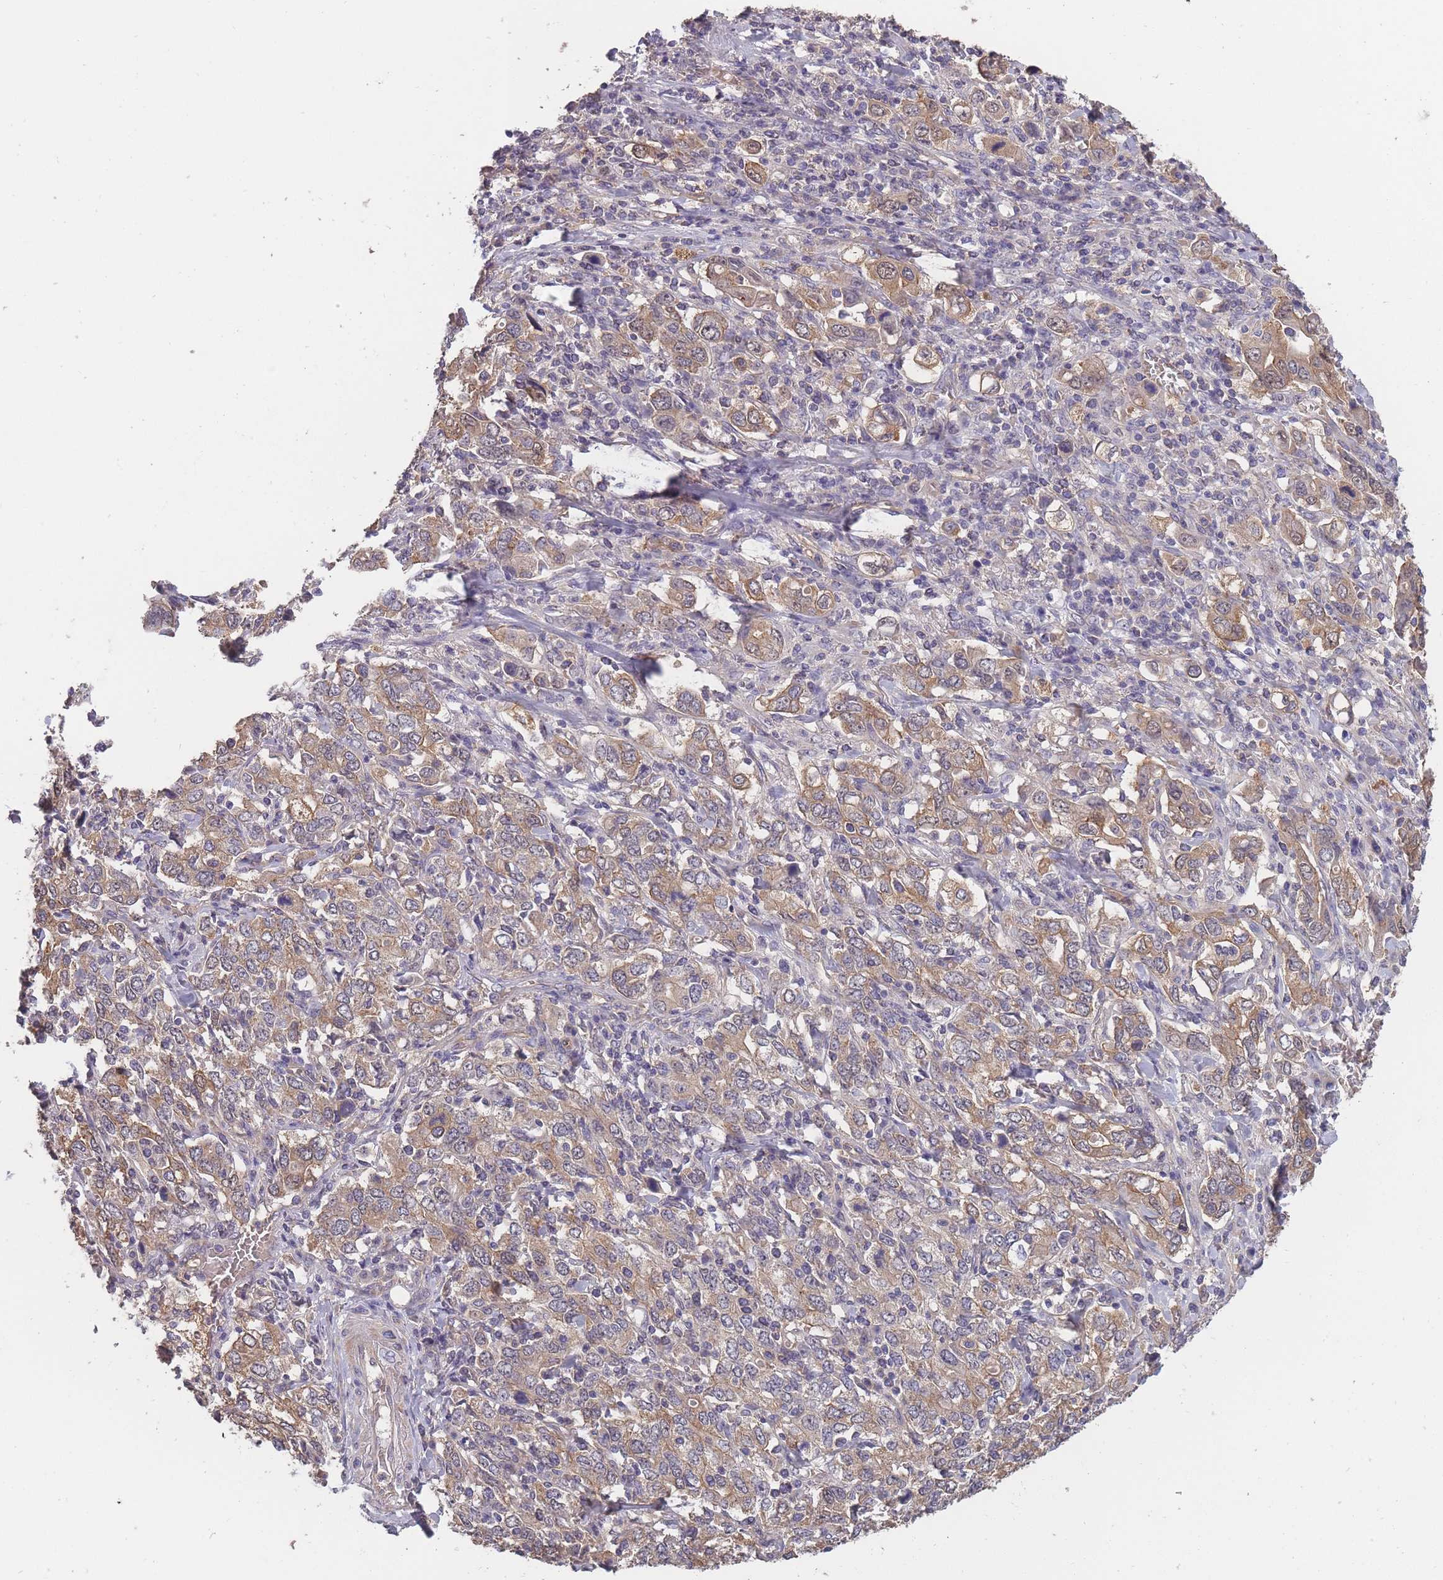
{"staining": {"intensity": "moderate", "quantity": ">75%", "location": "cytoplasmic/membranous"}, "tissue": "stomach cancer", "cell_type": "Tumor cells", "image_type": "cancer", "snomed": [{"axis": "morphology", "description": "Adenocarcinoma, NOS"}, {"axis": "topography", "description": "Stomach, upper"}, {"axis": "topography", "description": "Stomach"}], "caption": "Approximately >75% of tumor cells in adenocarcinoma (stomach) display moderate cytoplasmic/membranous protein staining as visualized by brown immunohistochemical staining.", "gene": "KIAA1755", "patient": {"sex": "male", "age": 62}}